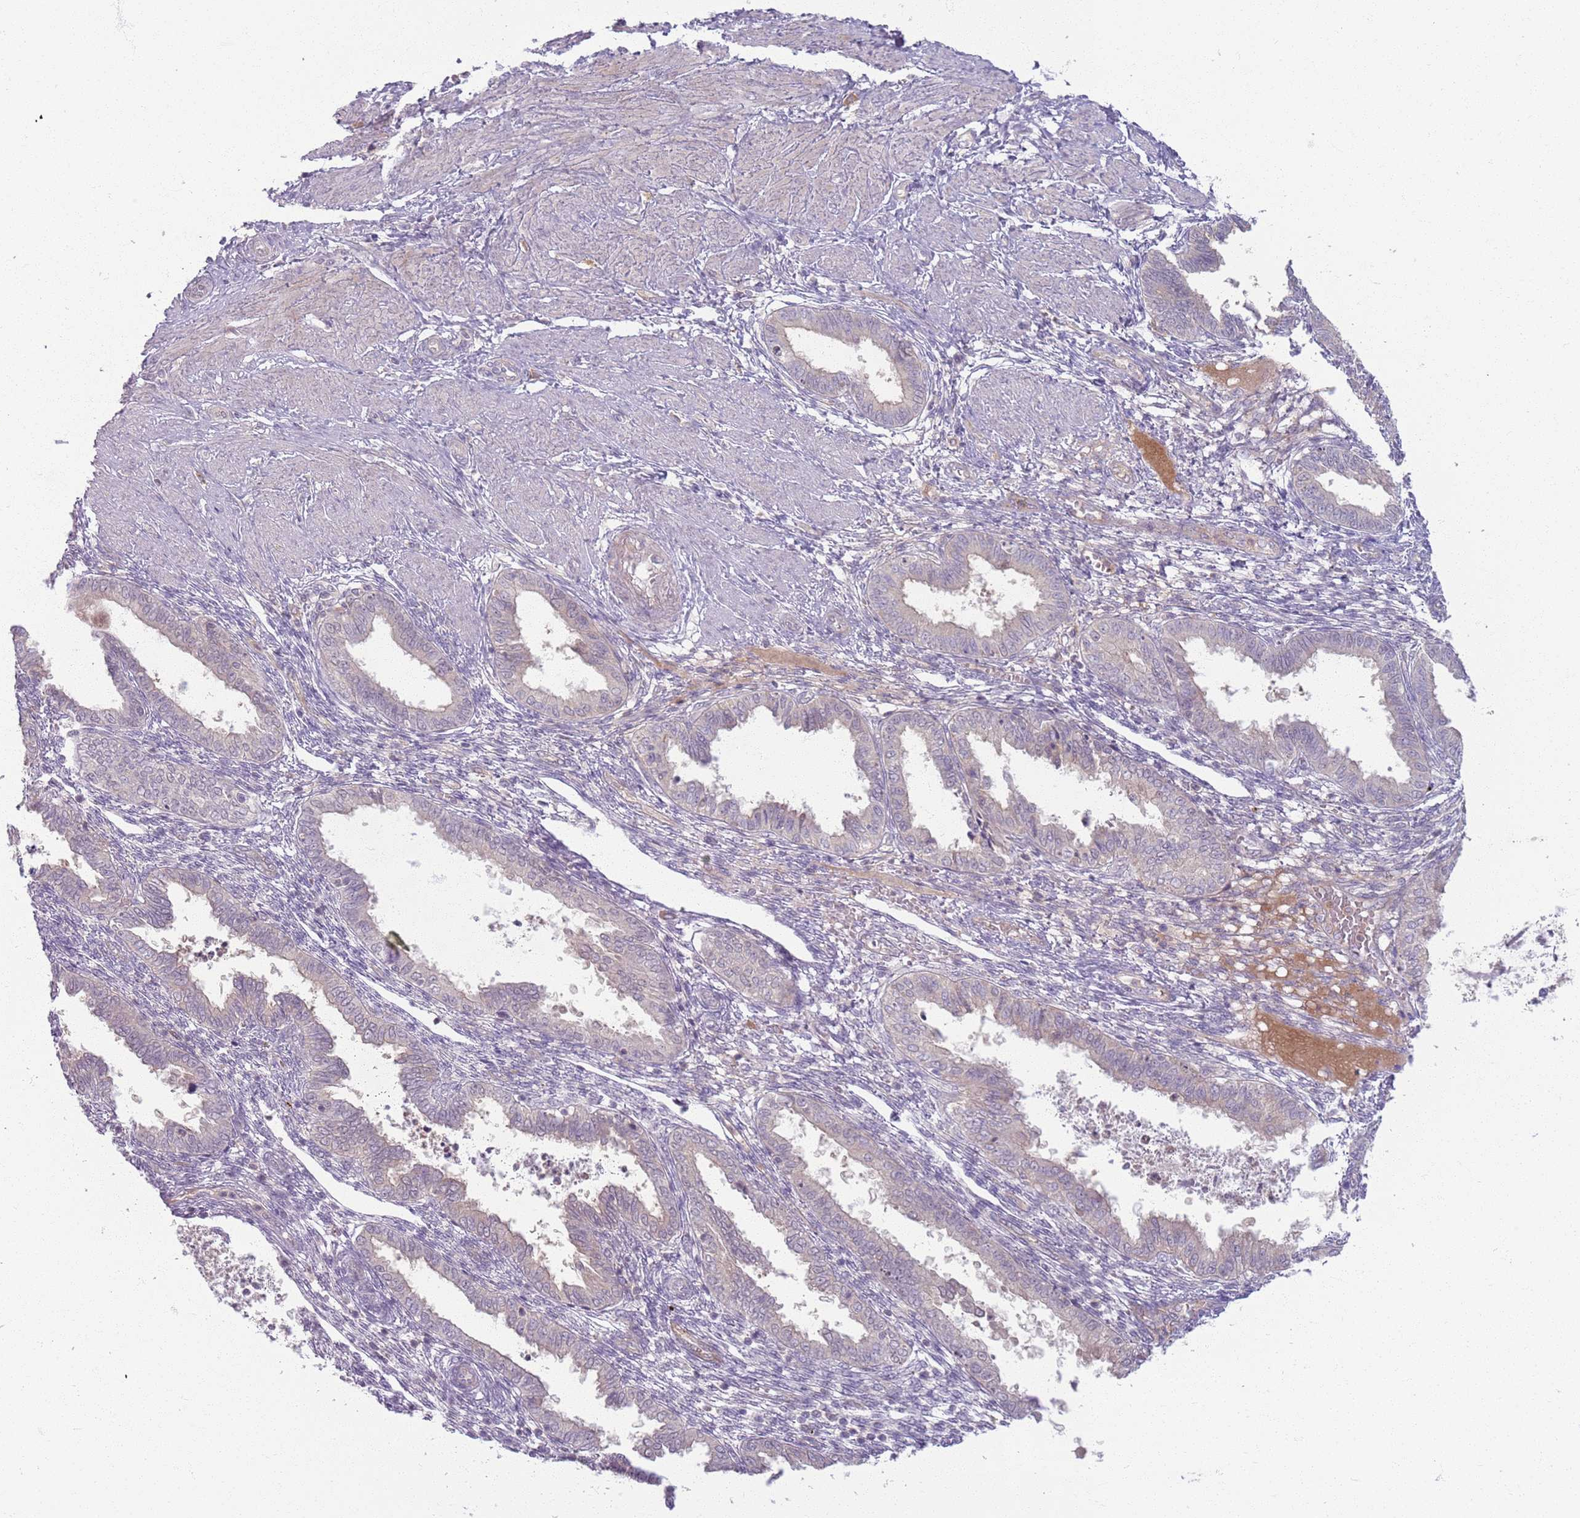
{"staining": {"intensity": "negative", "quantity": "none", "location": "none"}, "tissue": "endometrium", "cell_type": "Cells in endometrial stroma", "image_type": "normal", "snomed": [{"axis": "morphology", "description": "Normal tissue, NOS"}, {"axis": "topography", "description": "Endometrium"}], "caption": "This is a image of immunohistochemistry staining of unremarkable endometrium, which shows no staining in cells in endometrial stroma. The staining is performed using DAB brown chromogen with nuclei counter-stained in using hematoxylin.", "gene": "ZDHHC2", "patient": {"sex": "female", "age": 33}}